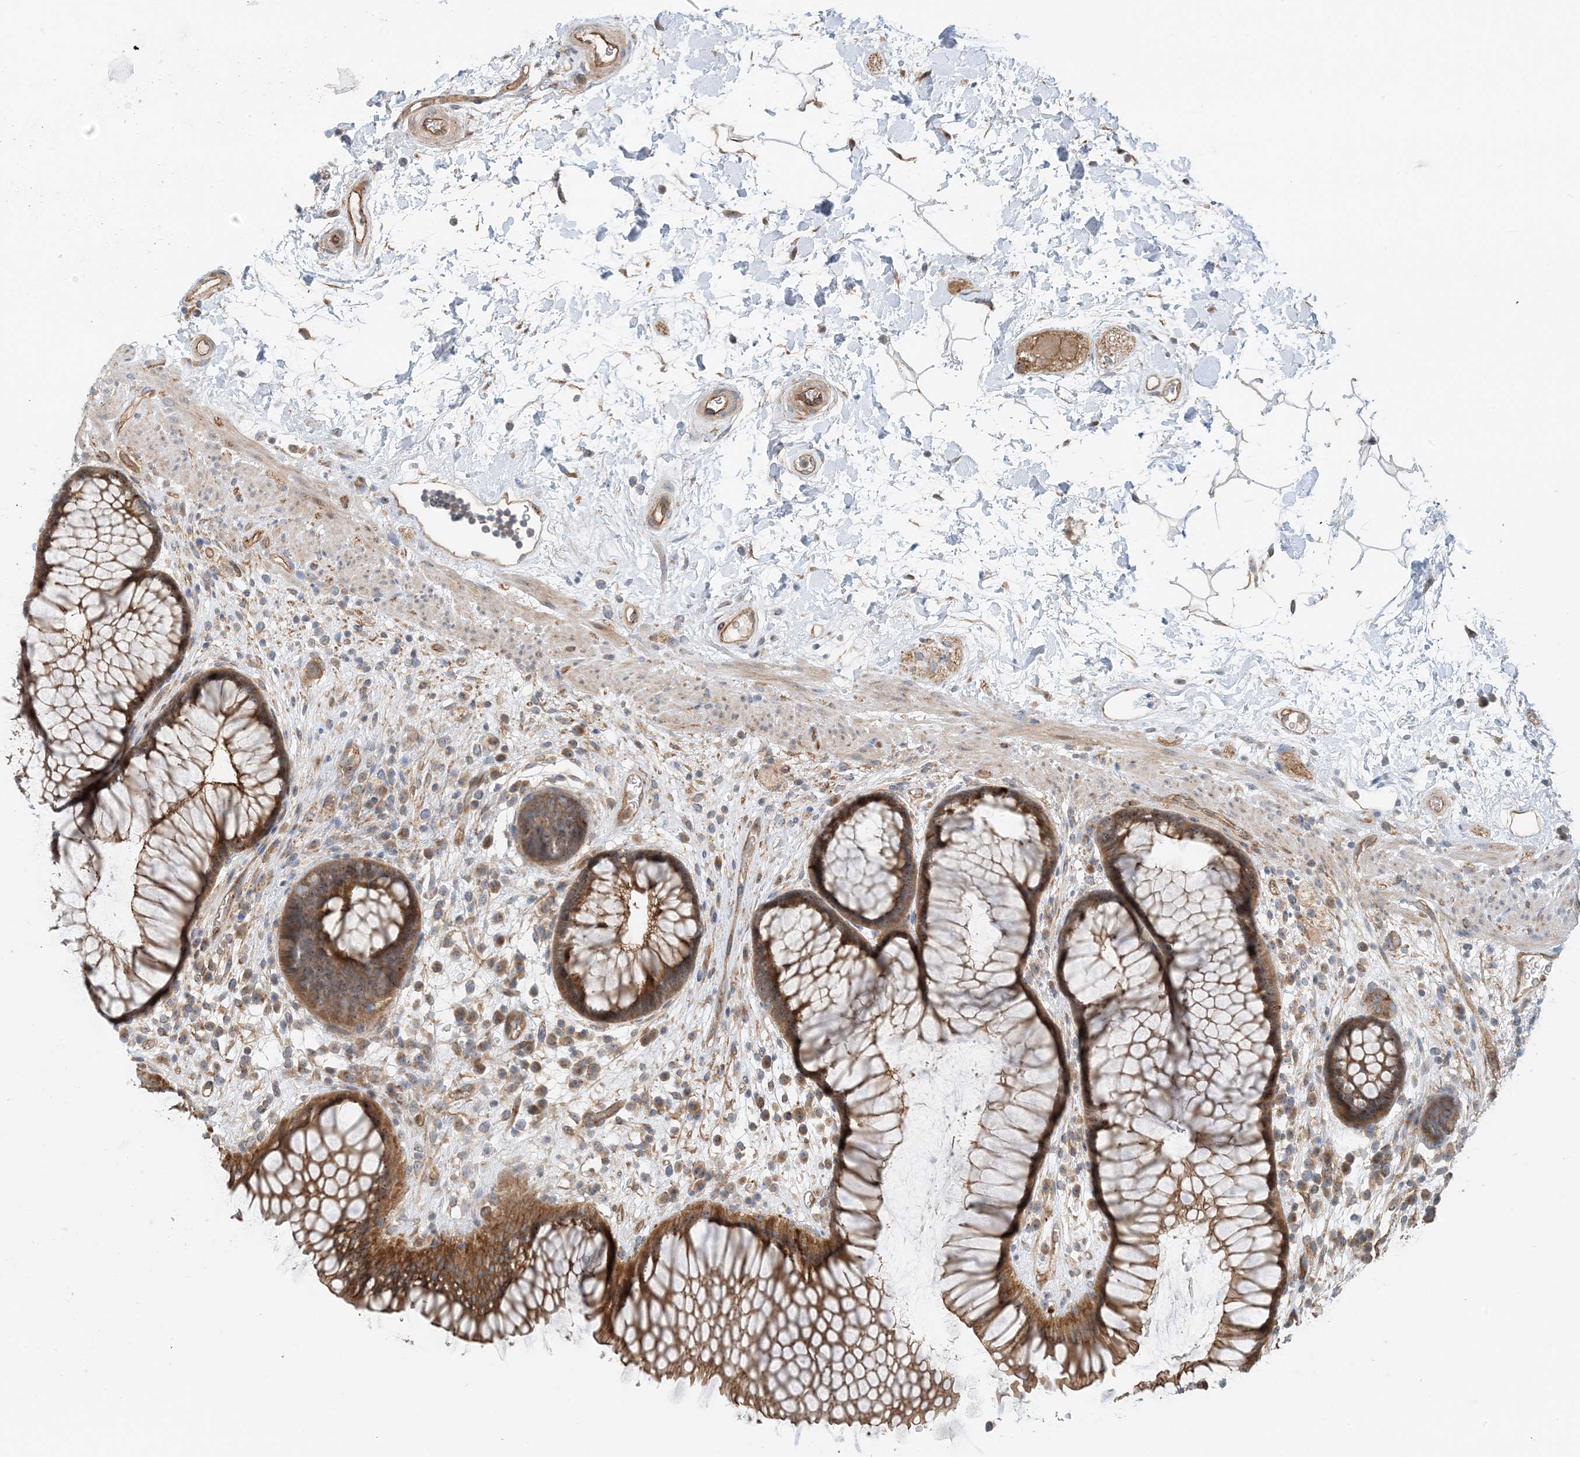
{"staining": {"intensity": "strong", "quantity": ">75%", "location": "cytoplasmic/membranous"}, "tissue": "rectum", "cell_type": "Glandular cells", "image_type": "normal", "snomed": [{"axis": "morphology", "description": "Normal tissue, NOS"}, {"axis": "topography", "description": "Rectum"}], "caption": "Immunohistochemical staining of normal human rectum shows >75% levels of strong cytoplasmic/membranous protein positivity in approximately >75% of glandular cells.", "gene": "MYL5", "patient": {"sex": "male", "age": 51}}